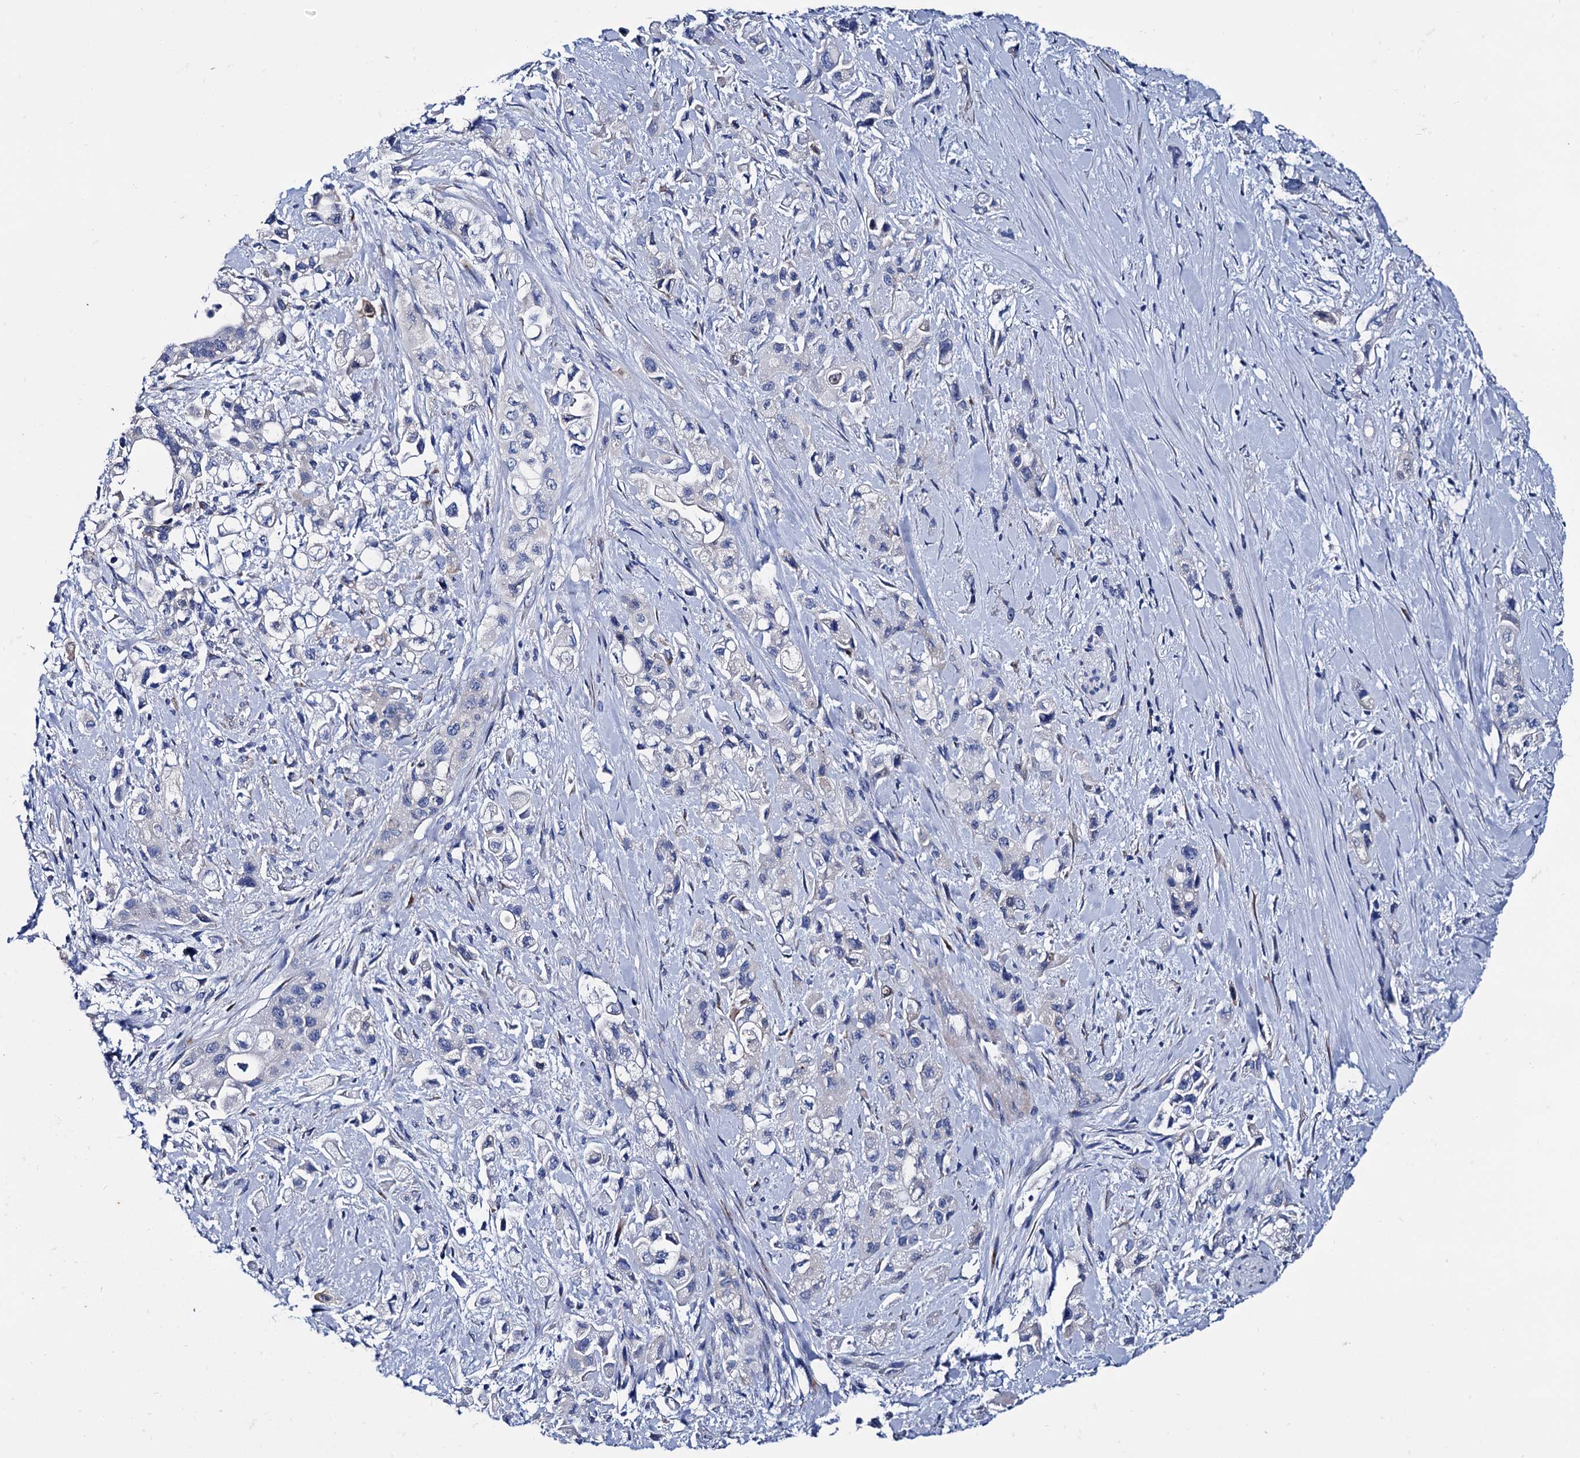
{"staining": {"intensity": "negative", "quantity": "none", "location": "none"}, "tissue": "pancreatic cancer", "cell_type": "Tumor cells", "image_type": "cancer", "snomed": [{"axis": "morphology", "description": "Adenocarcinoma, NOS"}, {"axis": "topography", "description": "Pancreas"}], "caption": "Immunohistochemistry (IHC) of pancreatic adenocarcinoma reveals no positivity in tumor cells. (DAB (3,3'-diaminobenzidine) IHC, high magnification).", "gene": "FOXR2", "patient": {"sex": "female", "age": 66}}